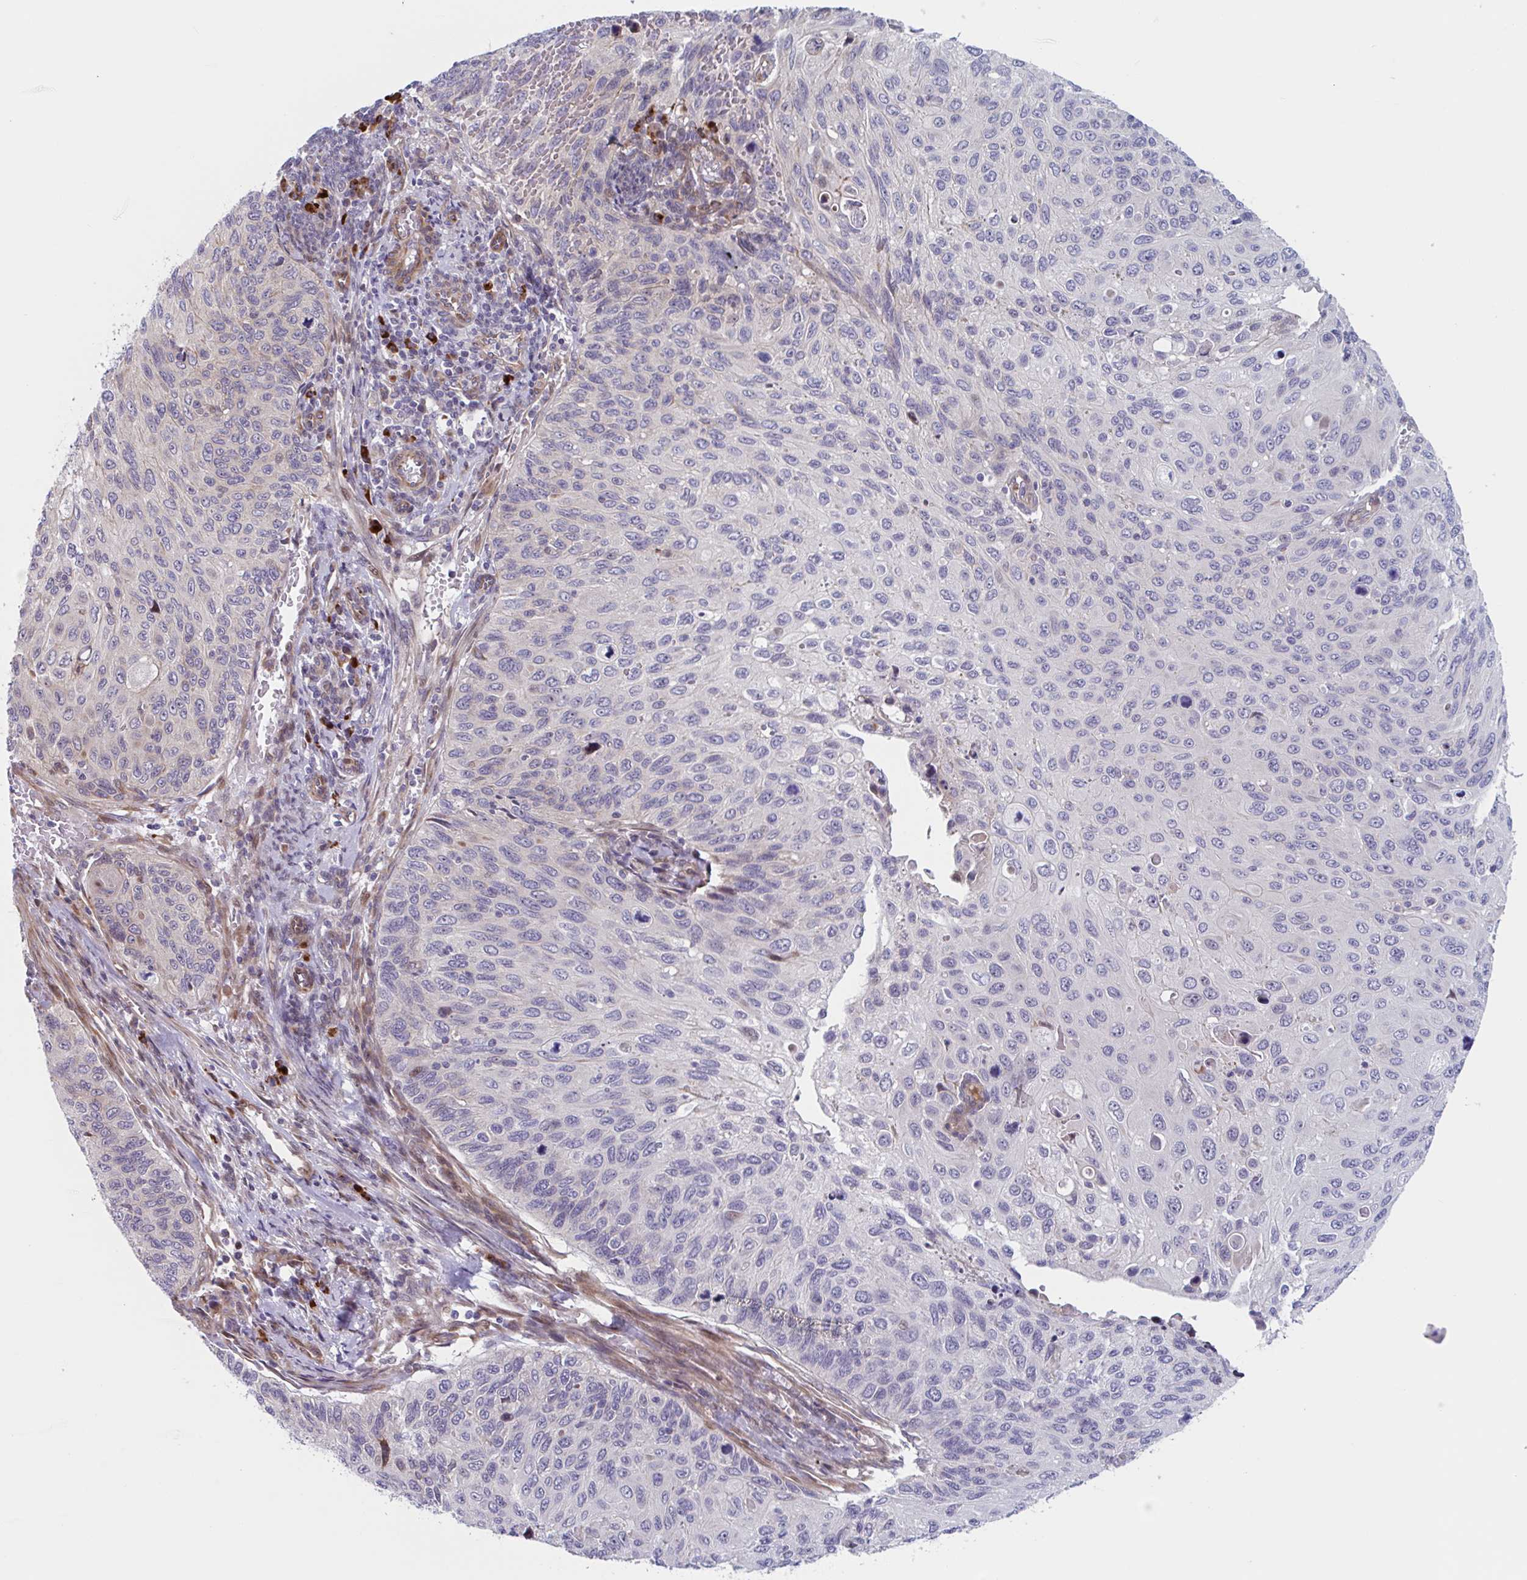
{"staining": {"intensity": "negative", "quantity": "none", "location": "none"}, "tissue": "cervical cancer", "cell_type": "Tumor cells", "image_type": "cancer", "snomed": [{"axis": "morphology", "description": "Squamous cell carcinoma, NOS"}, {"axis": "topography", "description": "Cervix"}], "caption": "An immunohistochemistry (IHC) photomicrograph of cervical cancer is shown. There is no staining in tumor cells of cervical cancer. (DAB (3,3'-diaminobenzidine) immunohistochemistry visualized using brightfield microscopy, high magnification).", "gene": "DUXA", "patient": {"sex": "female", "age": 70}}